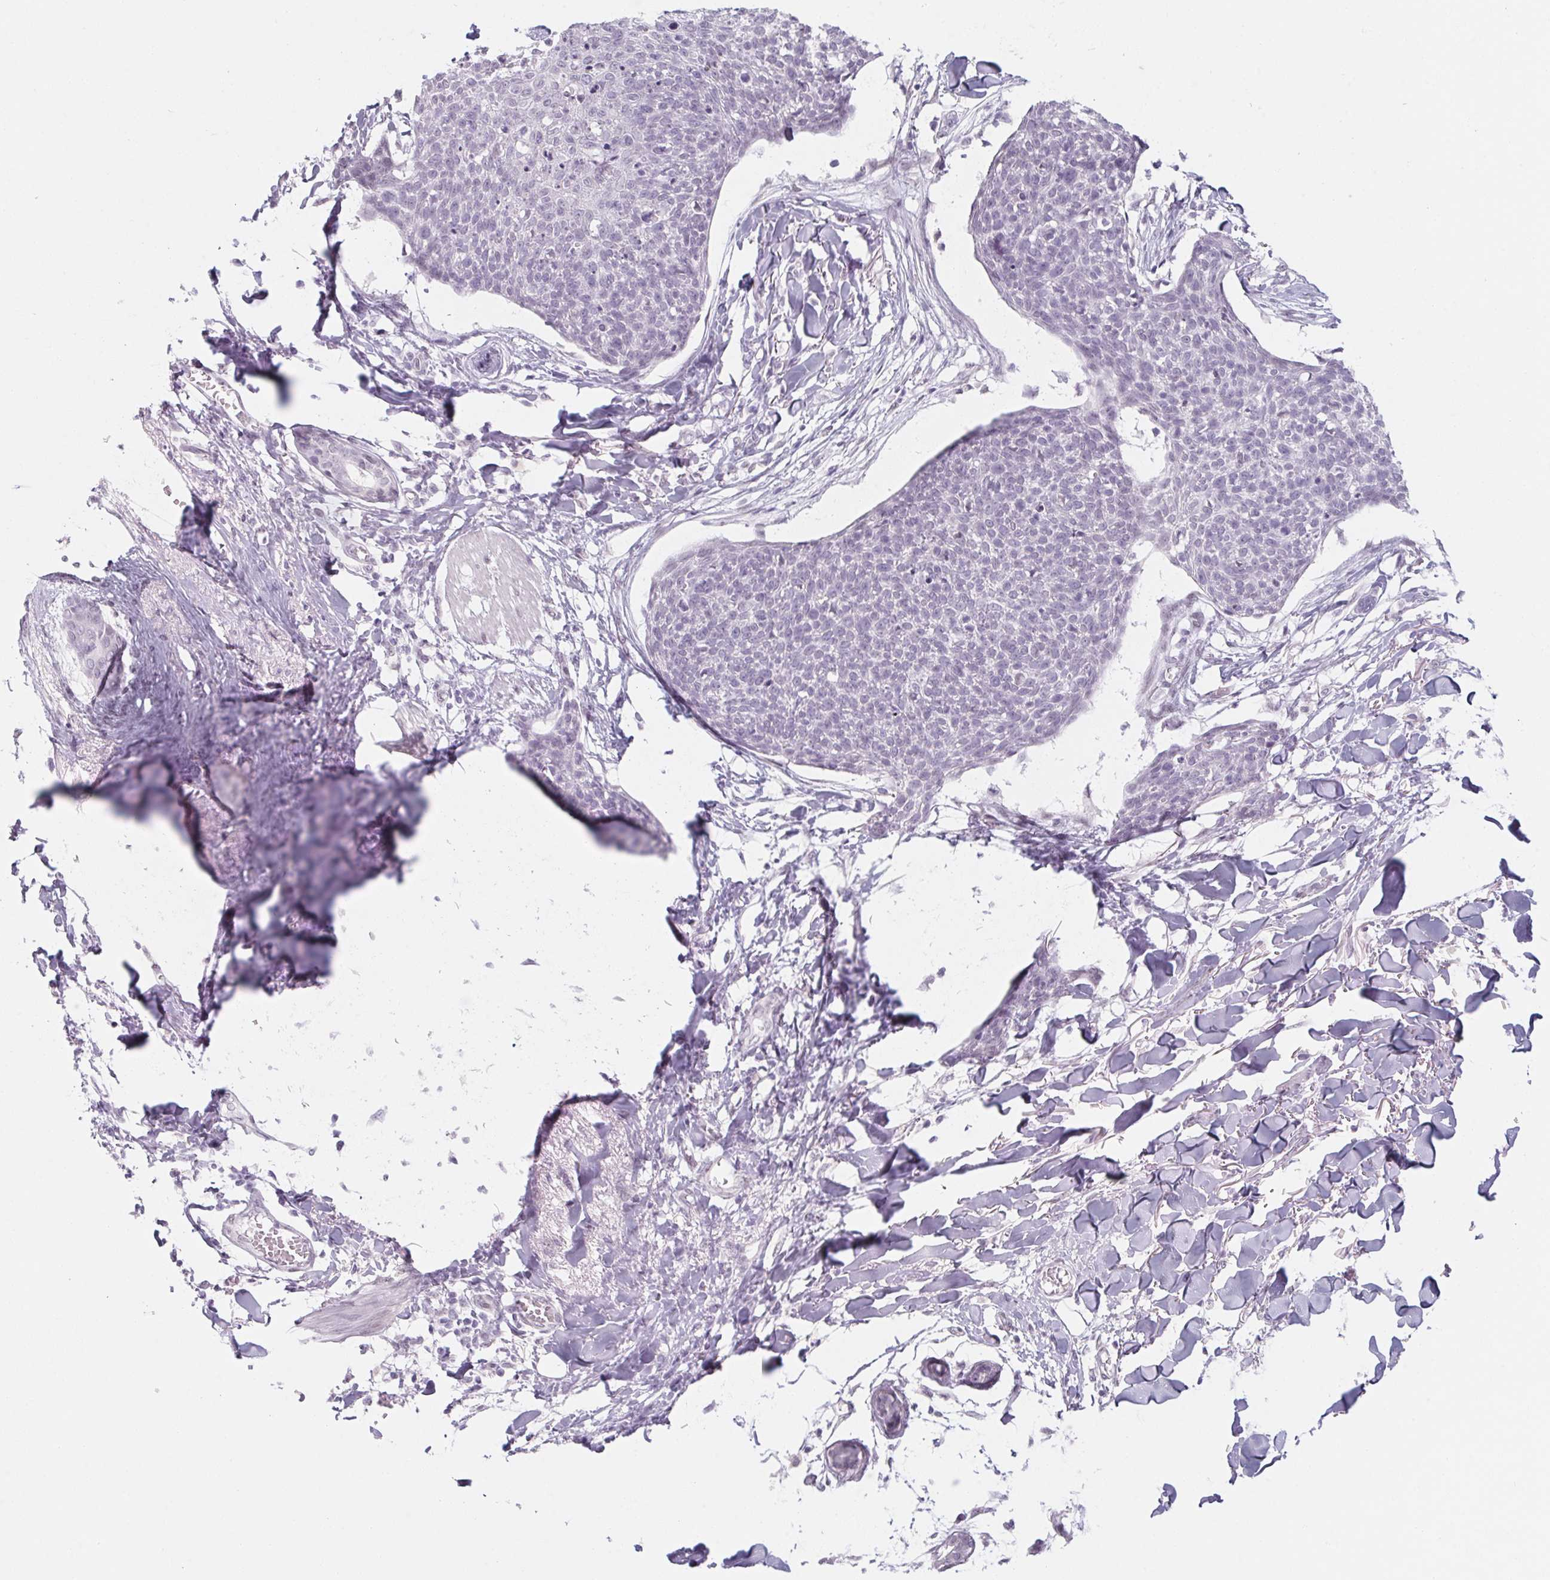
{"staining": {"intensity": "negative", "quantity": "none", "location": "none"}, "tissue": "skin cancer", "cell_type": "Tumor cells", "image_type": "cancer", "snomed": [{"axis": "morphology", "description": "Squamous cell carcinoma, NOS"}, {"axis": "topography", "description": "Skin"}, {"axis": "topography", "description": "Vulva"}], "caption": "Tumor cells show no significant protein expression in squamous cell carcinoma (skin). Brightfield microscopy of IHC stained with DAB (3,3'-diaminobenzidine) (brown) and hematoxylin (blue), captured at high magnification.", "gene": "KCNQ2", "patient": {"sex": "female", "age": 75}}